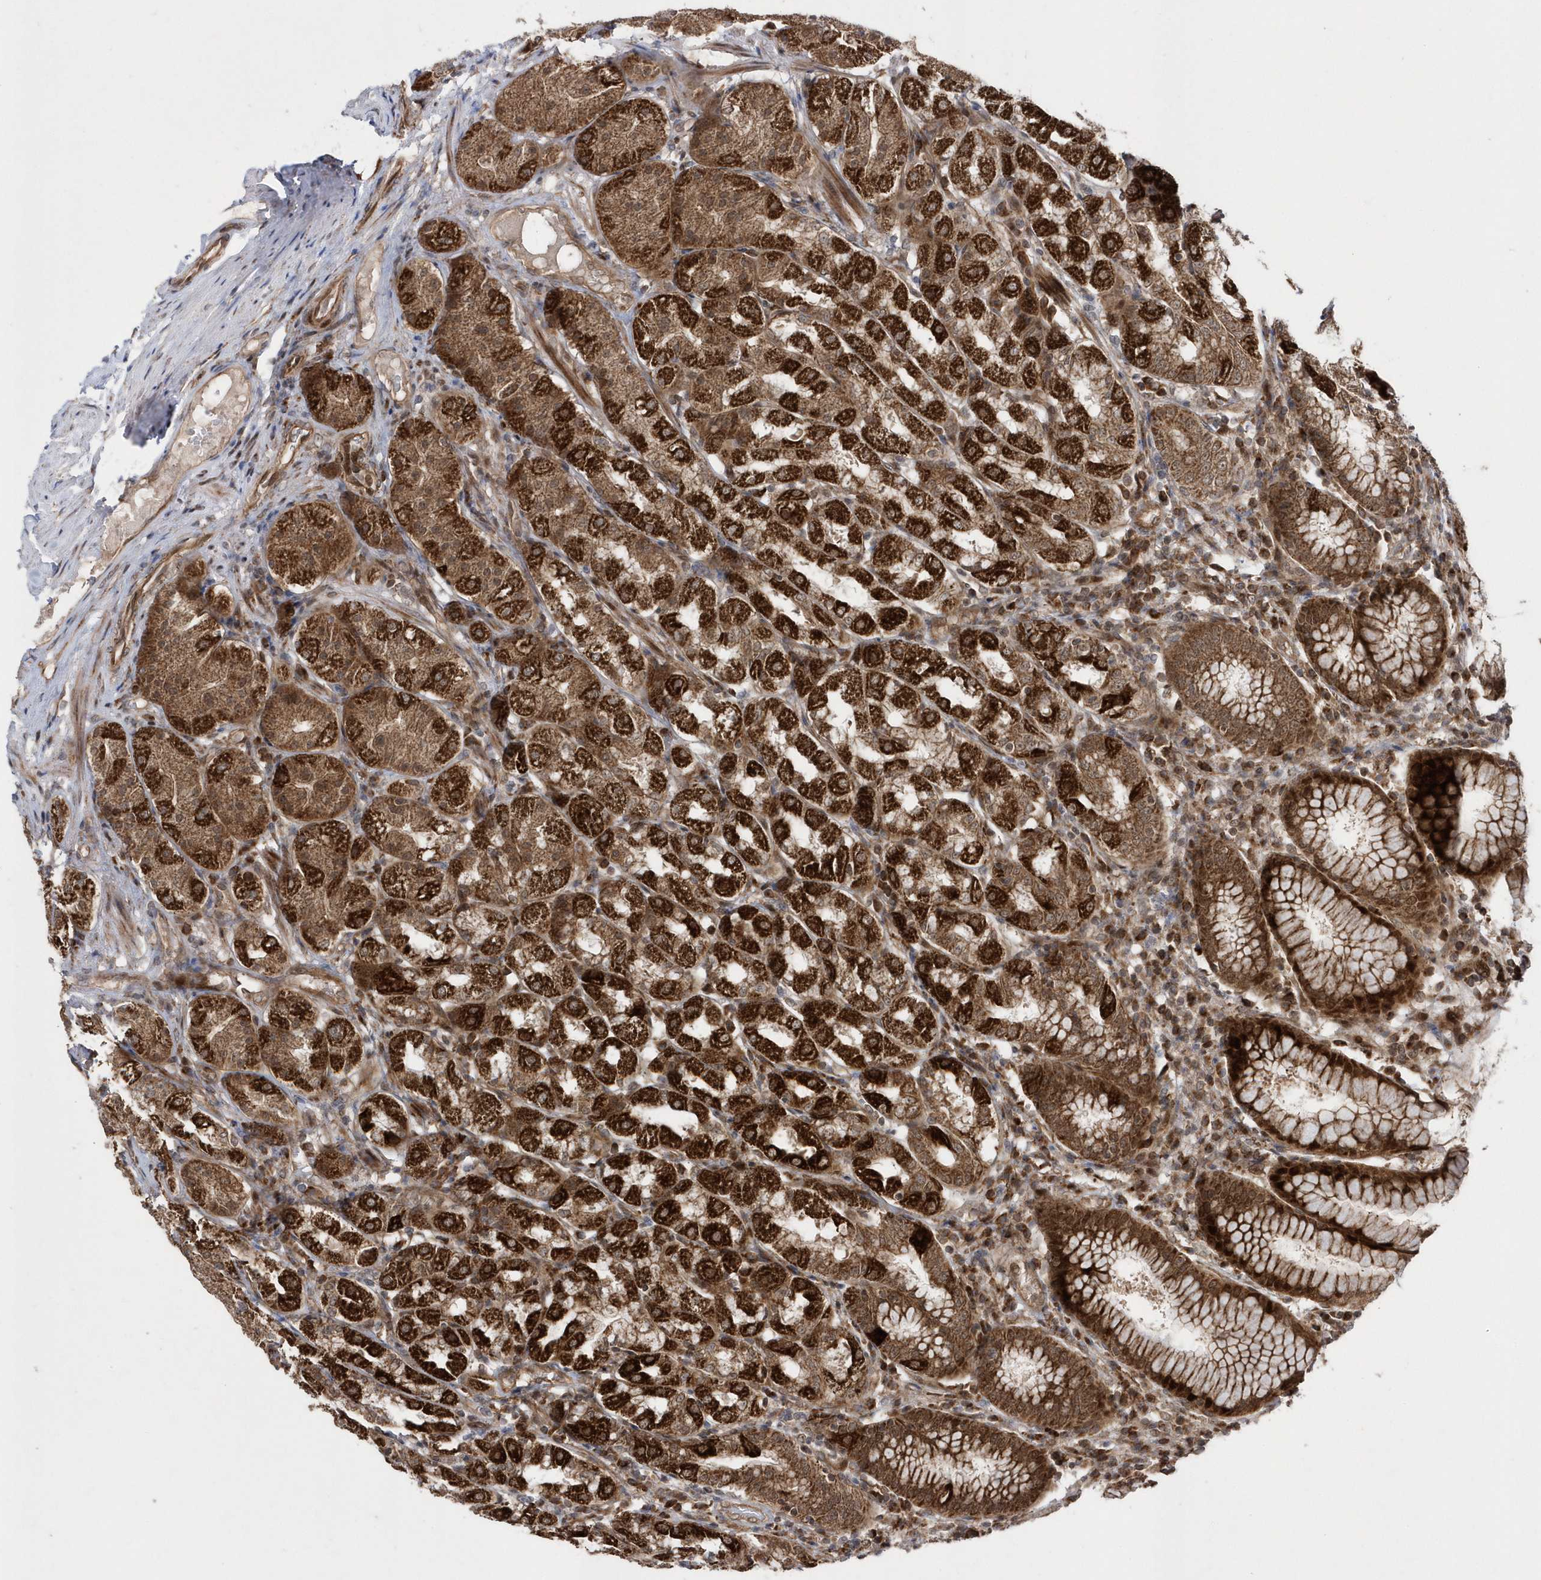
{"staining": {"intensity": "strong", "quantity": ">75%", "location": "cytoplasmic/membranous"}, "tissue": "stomach", "cell_type": "Glandular cells", "image_type": "normal", "snomed": [{"axis": "morphology", "description": "Normal tissue, NOS"}, {"axis": "topography", "description": "Stomach"}, {"axis": "topography", "description": "Stomach, lower"}], "caption": "Brown immunohistochemical staining in unremarkable stomach displays strong cytoplasmic/membranous staining in about >75% of glandular cells. The staining is performed using DAB (3,3'-diaminobenzidine) brown chromogen to label protein expression. The nuclei are counter-stained blue using hematoxylin.", "gene": "DALRD3", "patient": {"sex": "female", "age": 56}}